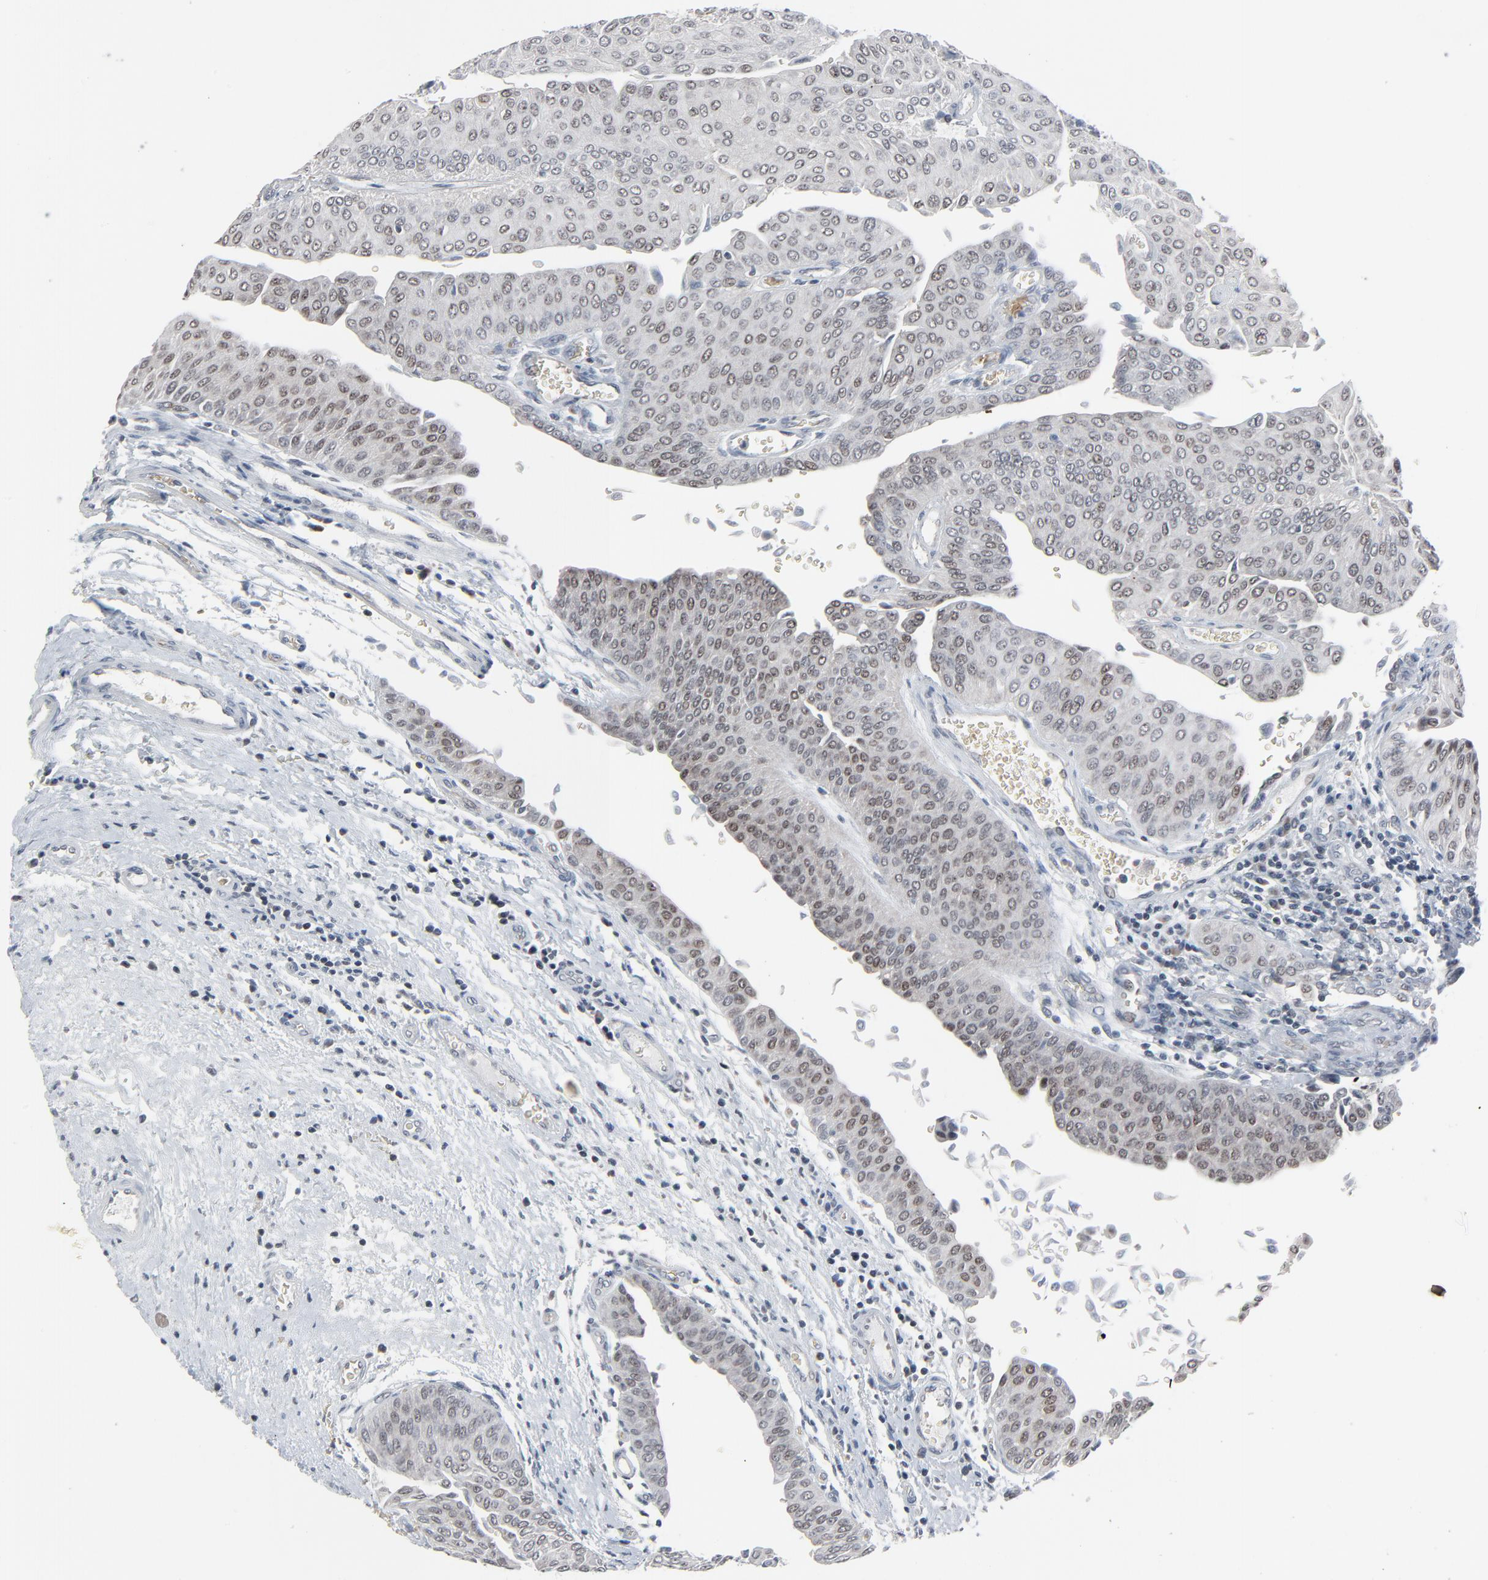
{"staining": {"intensity": "weak", "quantity": "25%-75%", "location": "nuclear"}, "tissue": "urothelial cancer", "cell_type": "Tumor cells", "image_type": "cancer", "snomed": [{"axis": "morphology", "description": "Urothelial carcinoma, Low grade"}, {"axis": "topography", "description": "Urinary bladder"}], "caption": "Protein staining of urothelial cancer tissue displays weak nuclear positivity in approximately 25%-75% of tumor cells.", "gene": "SAGE1", "patient": {"sex": "male", "age": 64}}